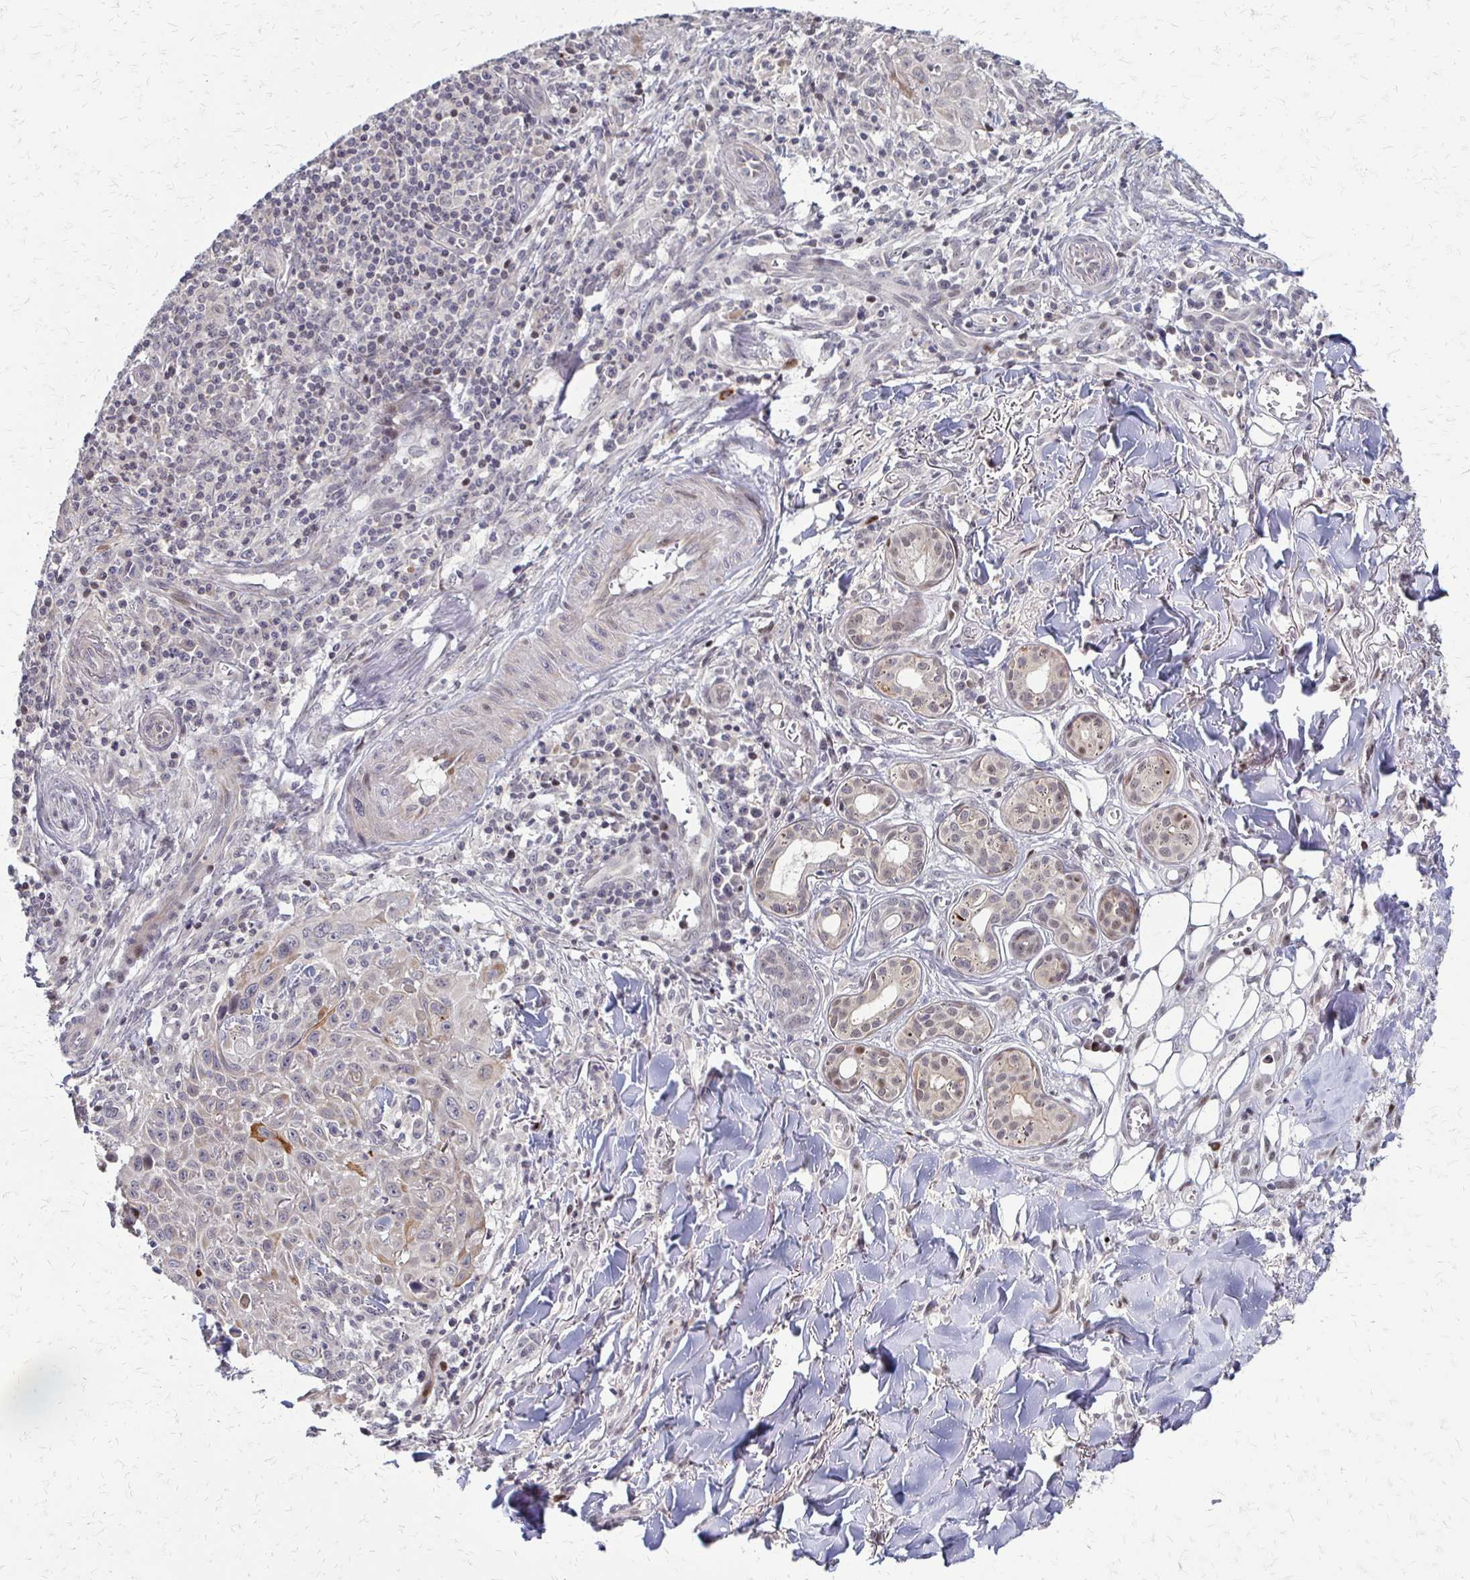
{"staining": {"intensity": "moderate", "quantity": "<25%", "location": "cytoplasmic/membranous"}, "tissue": "skin cancer", "cell_type": "Tumor cells", "image_type": "cancer", "snomed": [{"axis": "morphology", "description": "Squamous cell carcinoma, NOS"}, {"axis": "topography", "description": "Skin"}], "caption": "Immunohistochemical staining of skin cancer shows moderate cytoplasmic/membranous protein positivity in approximately <25% of tumor cells.", "gene": "TRIR", "patient": {"sex": "male", "age": 75}}